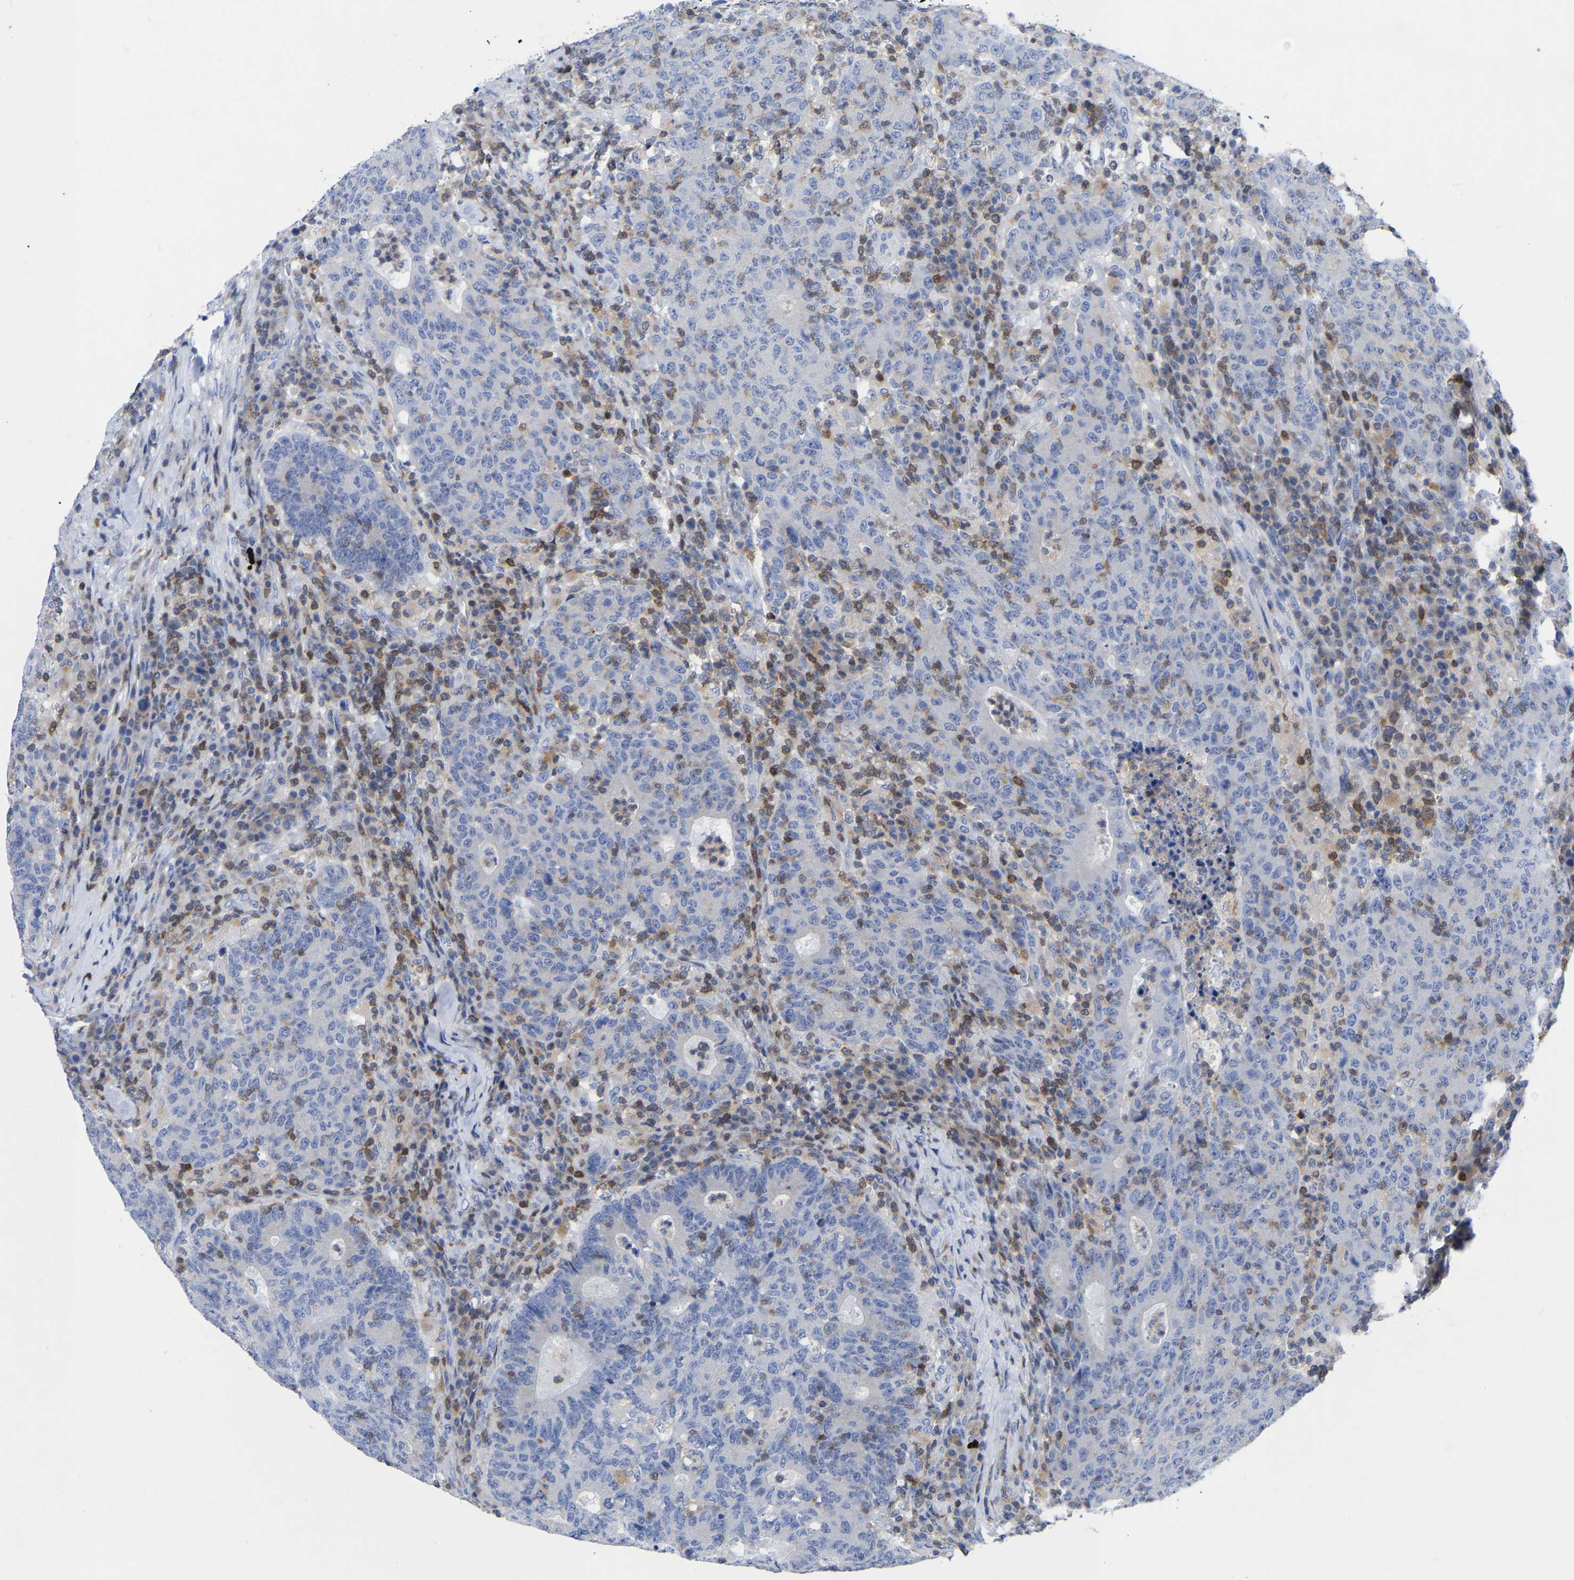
{"staining": {"intensity": "negative", "quantity": "none", "location": "none"}, "tissue": "colorectal cancer", "cell_type": "Tumor cells", "image_type": "cancer", "snomed": [{"axis": "morphology", "description": "Adenocarcinoma, NOS"}, {"axis": "topography", "description": "Colon"}], "caption": "An image of colorectal cancer stained for a protein displays no brown staining in tumor cells. (DAB immunohistochemistry (IHC) with hematoxylin counter stain).", "gene": "PTPN7", "patient": {"sex": "female", "age": 75}}